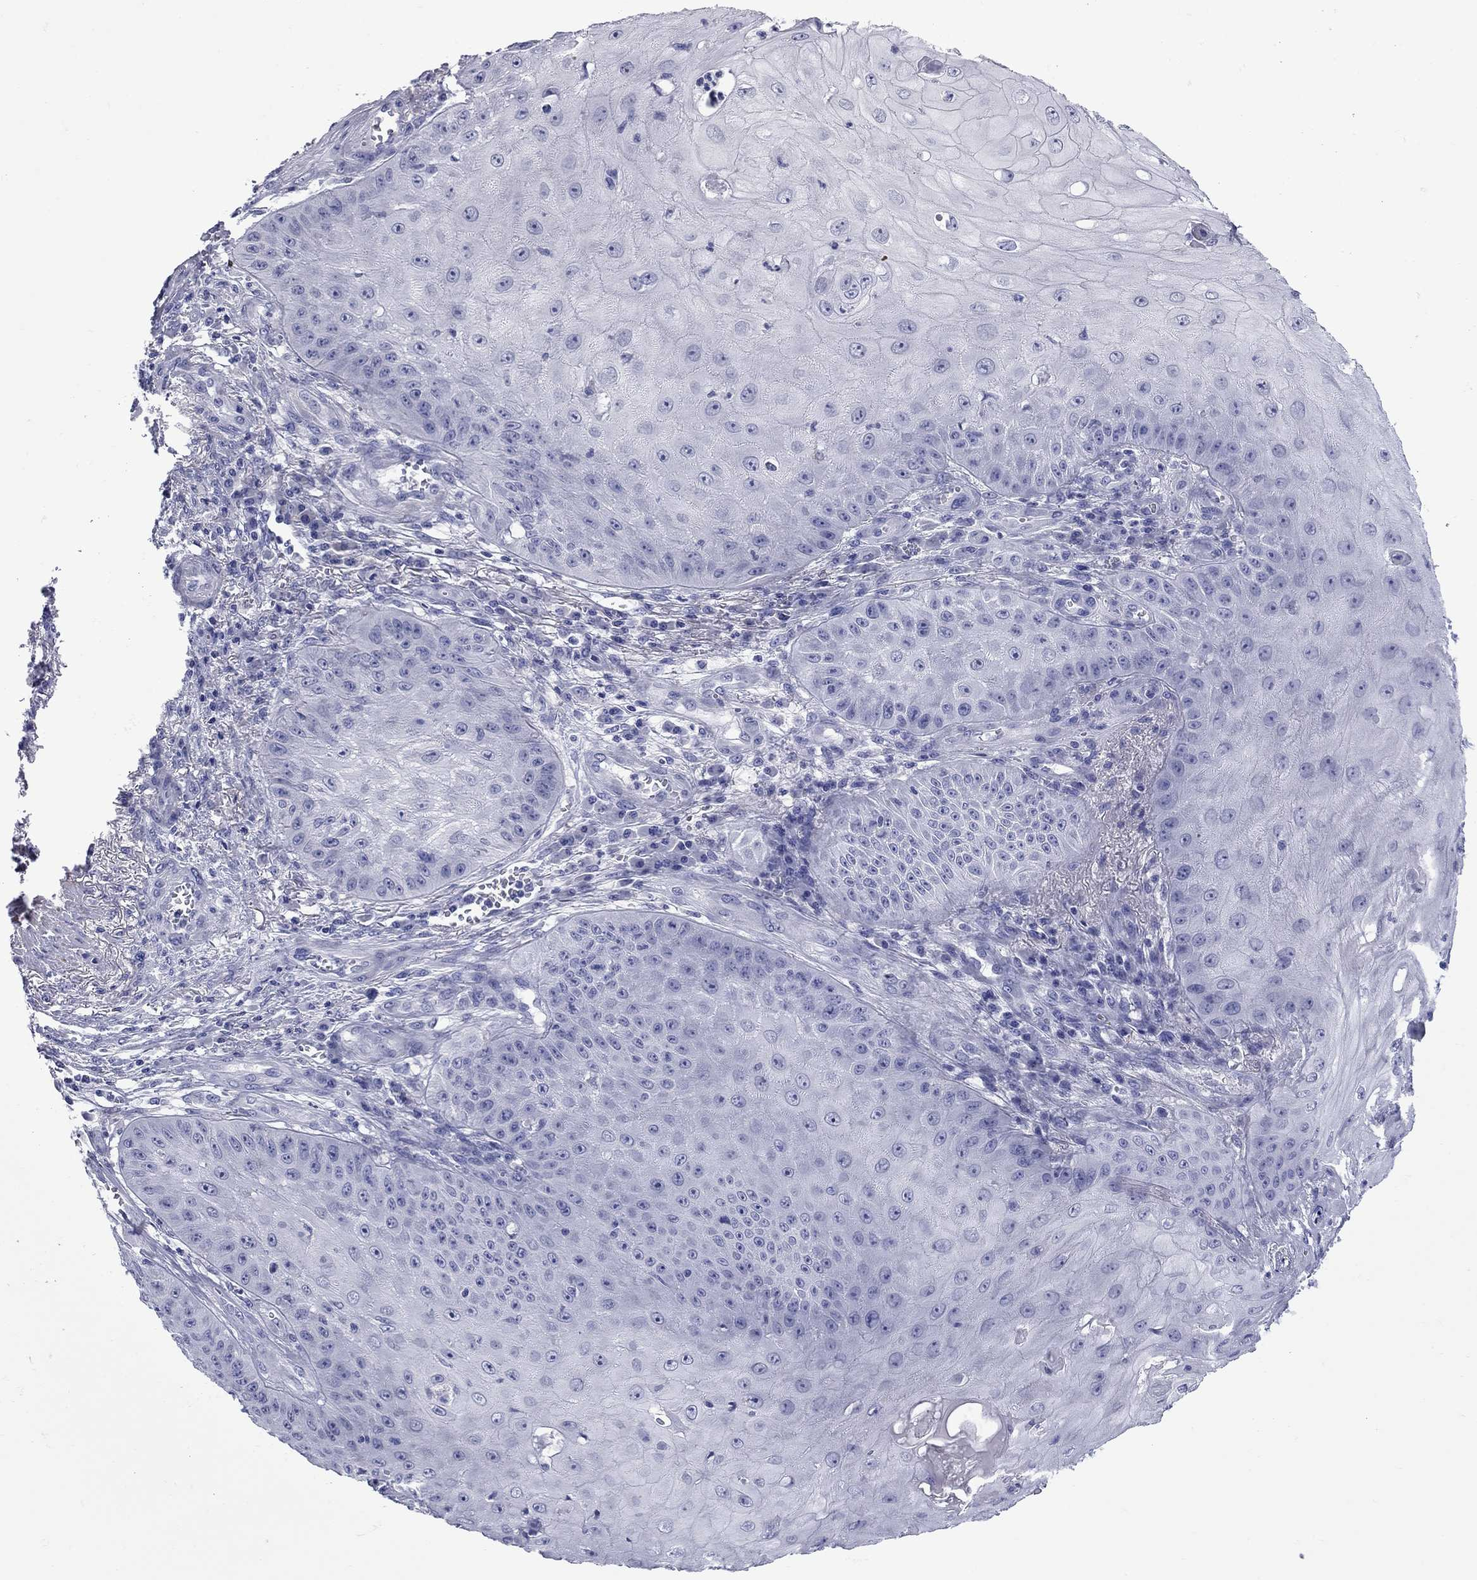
{"staining": {"intensity": "negative", "quantity": "none", "location": "none"}, "tissue": "skin cancer", "cell_type": "Tumor cells", "image_type": "cancer", "snomed": [{"axis": "morphology", "description": "Squamous cell carcinoma, NOS"}, {"axis": "topography", "description": "Skin"}], "caption": "This is an immunohistochemistry (IHC) micrograph of skin squamous cell carcinoma. There is no staining in tumor cells.", "gene": "EPPIN", "patient": {"sex": "male", "age": 70}}